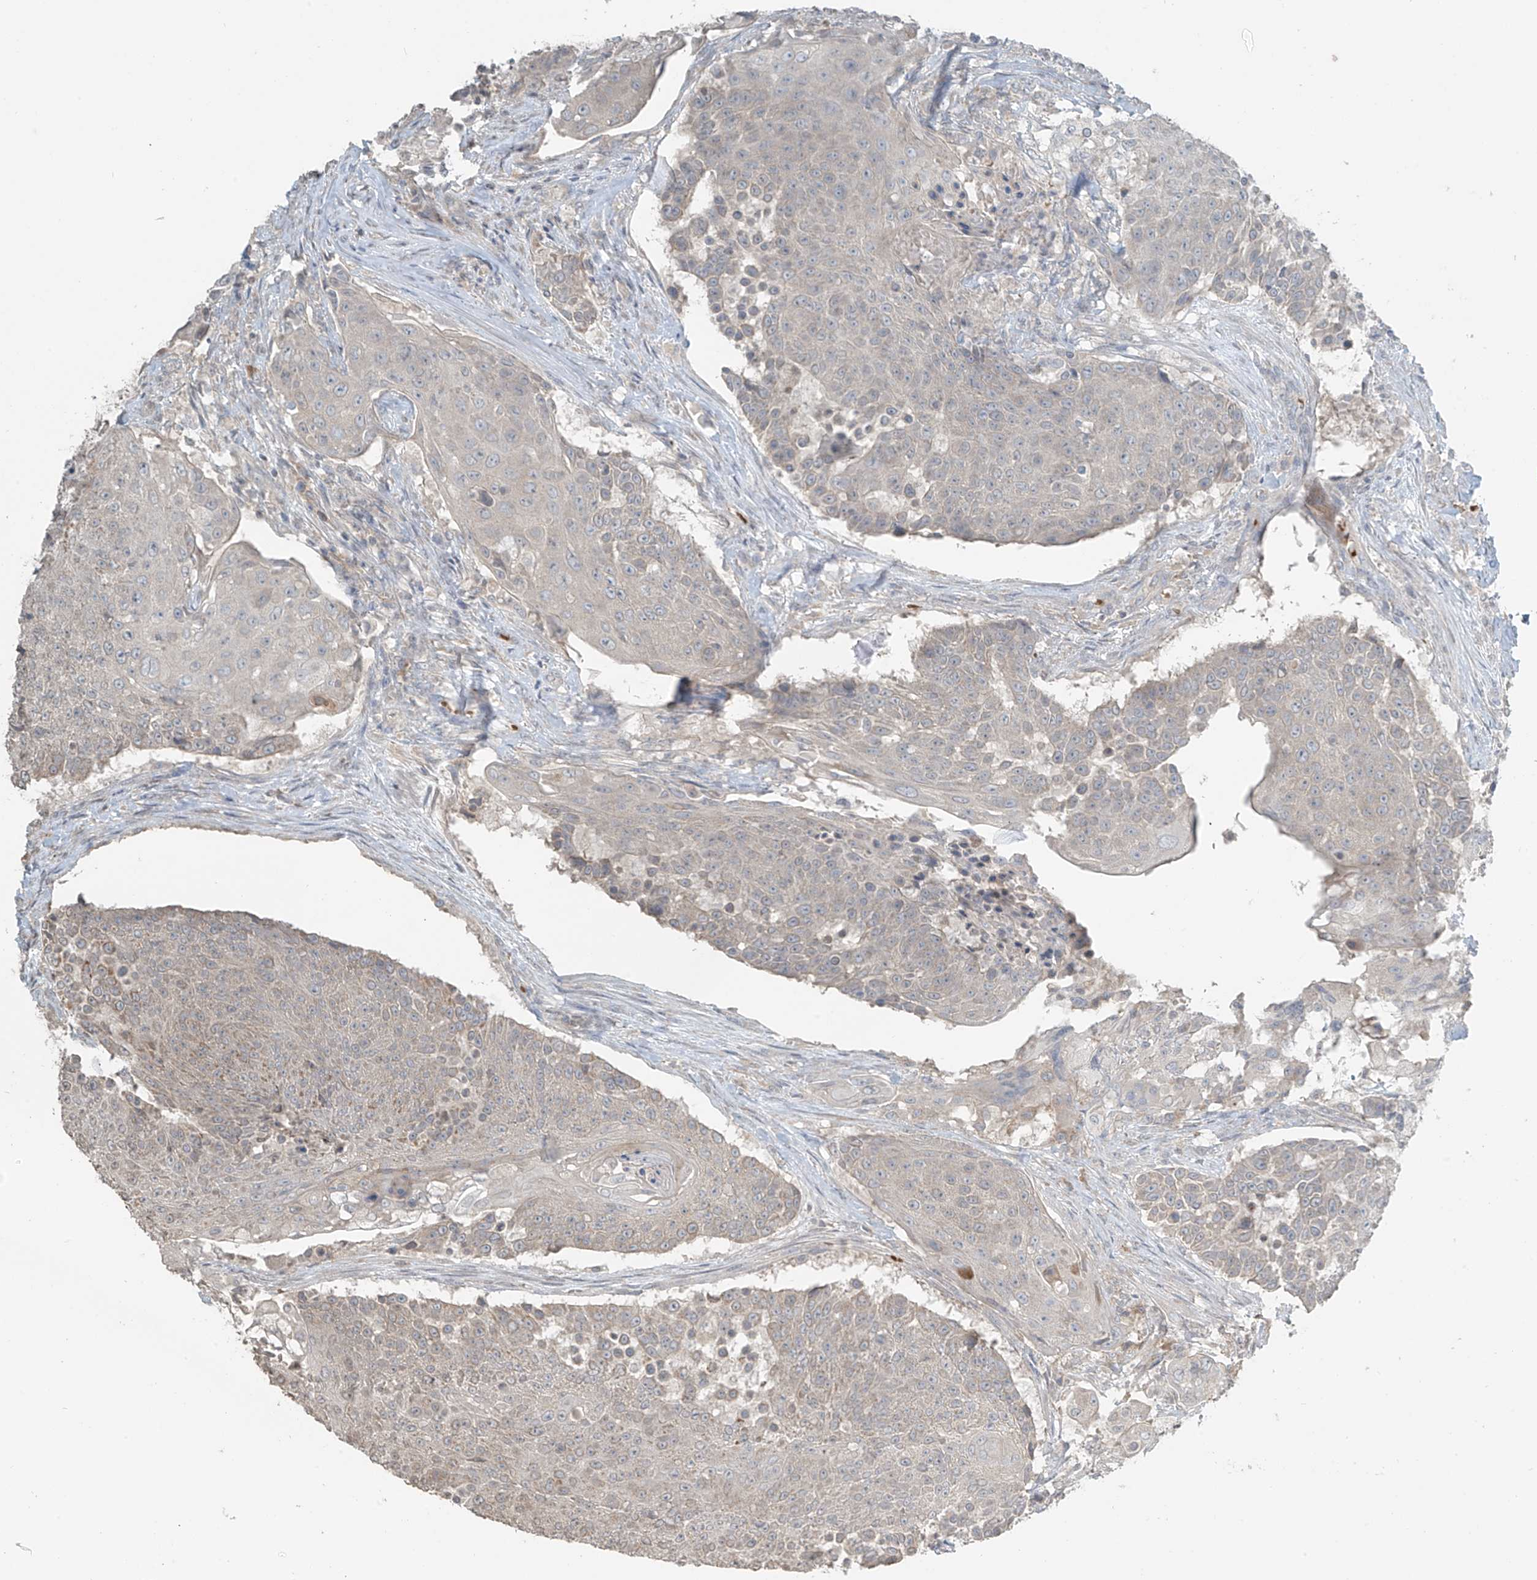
{"staining": {"intensity": "weak", "quantity": "<25%", "location": "cytoplasmic/membranous"}, "tissue": "urothelial cancer", "cell_type": "Tumor cells", "image_type": "cancer", "snomed": [{"axis": "morphology", "description": "Urothelial carcinoma, High grade"}, {"axis": "topography", "description": "Urinary bladder"}], "caption": "The IHC photomicrograph has no significant expression in tumor cells of urothelial carcinoma (high-grade) tissue.", "gene": "HOXA11", "patient": {"sex": "female", "age": 63}}